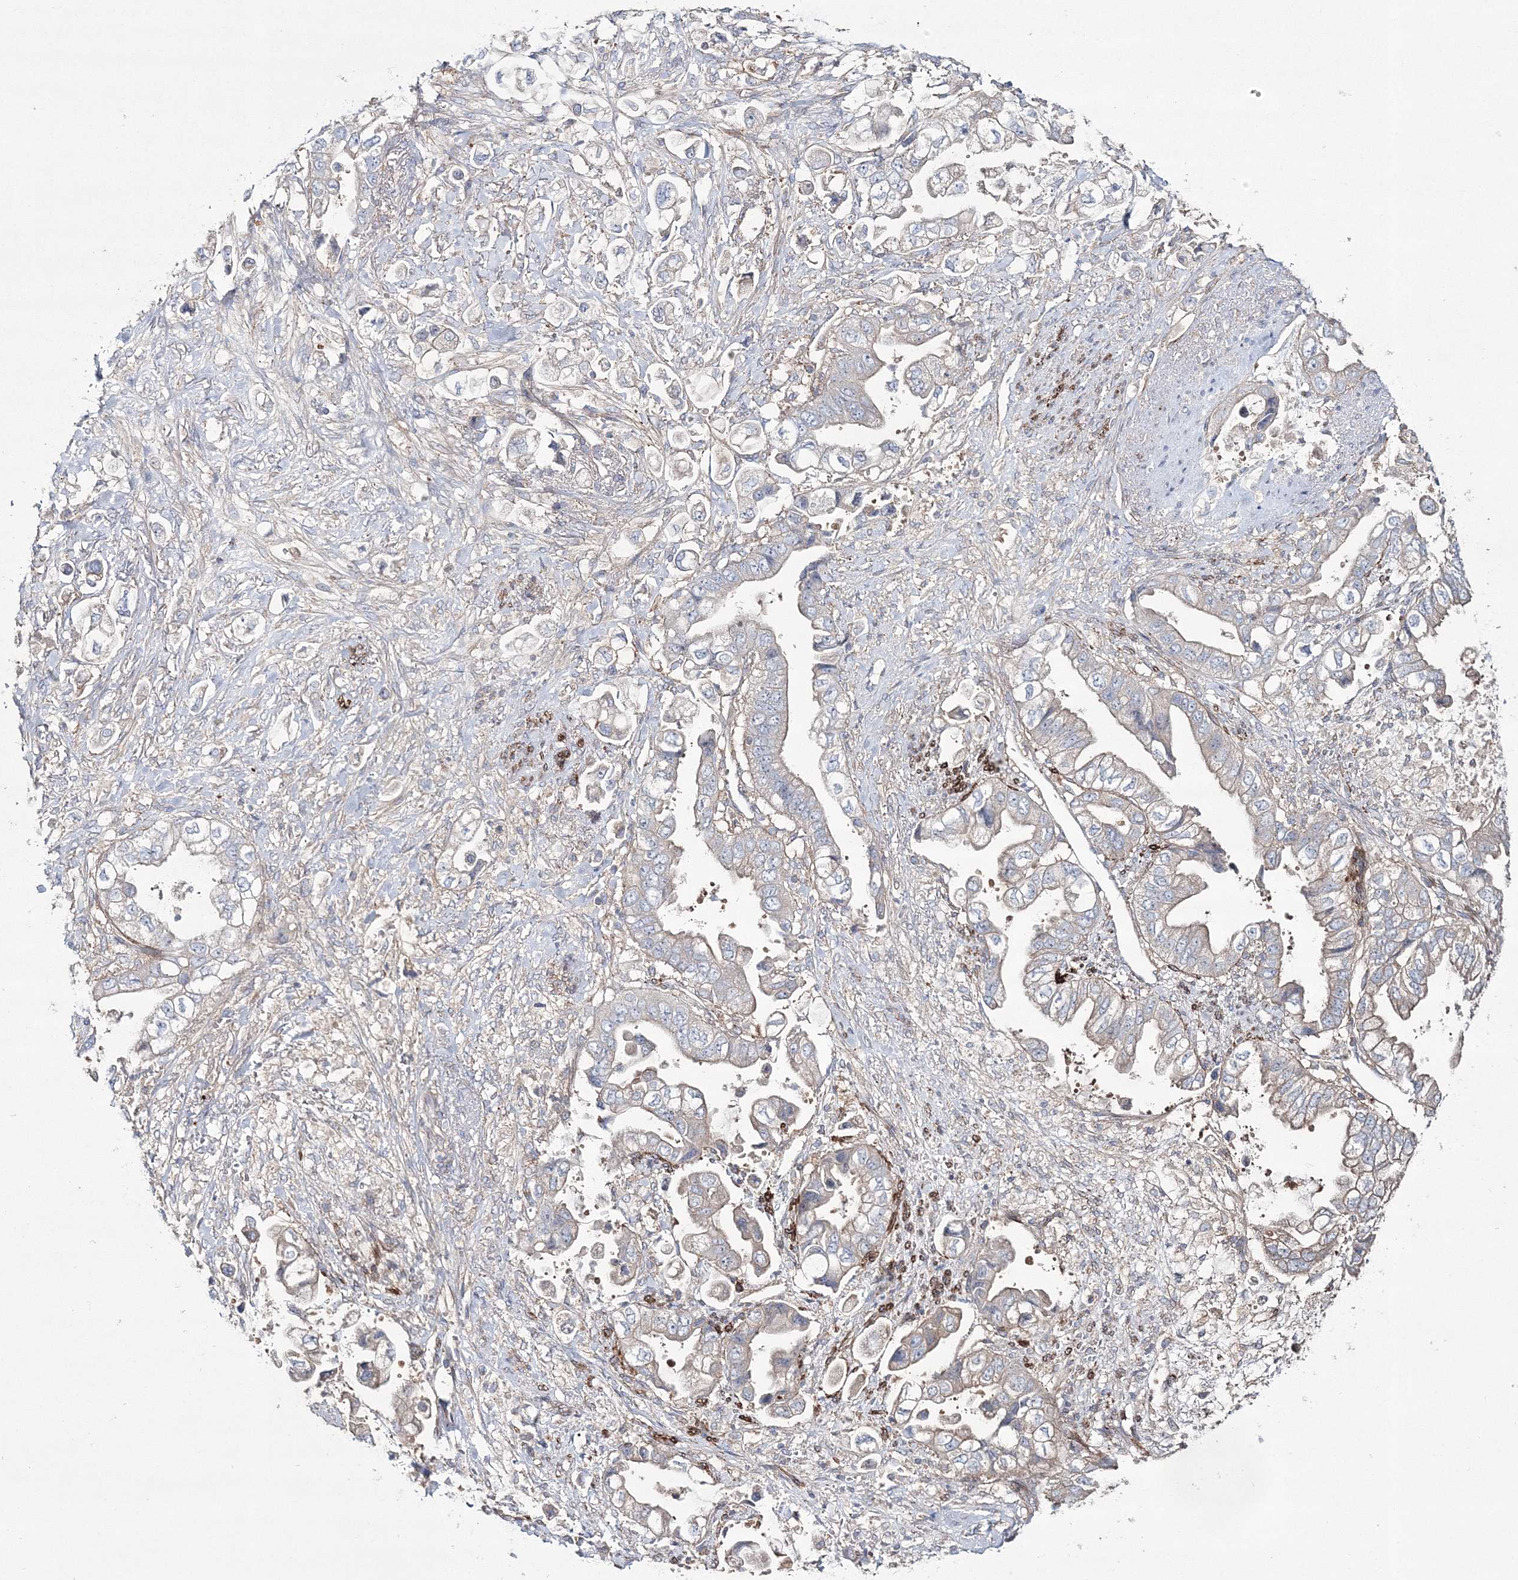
{"staining": {"intensity": "negative", "quantity": "none", "location": "none"}, "tissue": "stomach cancer", "cell_type": "Tumor cells", "image_type": "cancer", "snomed": [{"axis": "morphology", "description": "Adenocarcinoma, NOS"}, {"axis": "topography", "description": "Stomach"}], "caption": "Immunohistochemistry image of human stomach cancer stained for a protein (brown), which displays no positivity in tumor cells.", "gene": "ZSWIM6", "patient": {"sex": "male", "age": 62}}